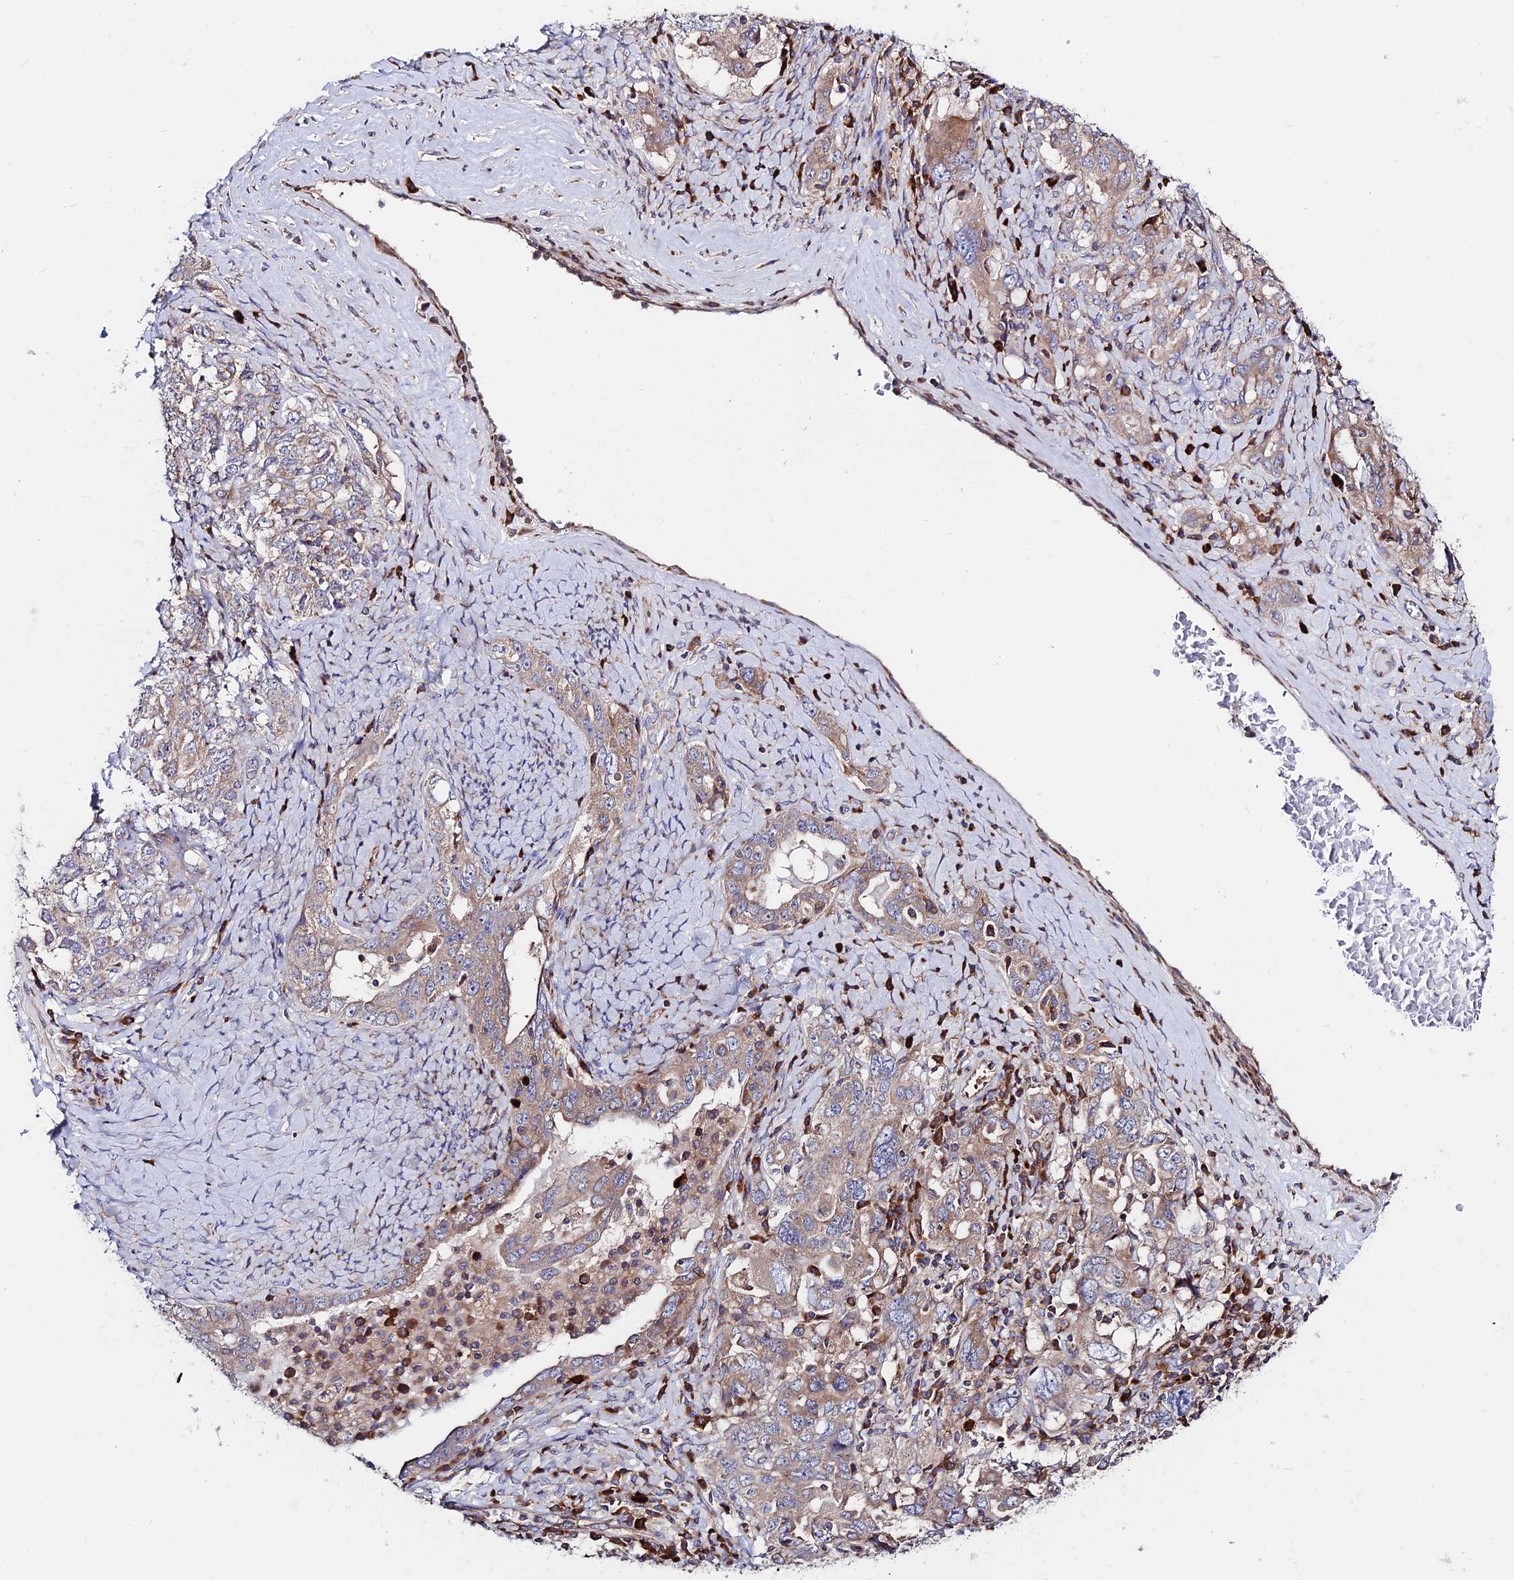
{"staining": {"intensity": "moderate", "quantity": "<25%", "location": "cytoplasmic/membranous"}, "tissue": "ovarian cancer", "cell_type": "Tumor cells", "image_type": "cancer", "snomed": [{"axis": "morphology", "description": "Carcinoma, endometroid"}, {"axis": "topography", "description": "Ovary"}], "caption": "Tumor cells display moderate cytoplasmic/membranous expression in about <25% of cells in ovarian cancer (endometroid carcinoma).", "gene": "EIF3K", "patient": {"sex": "female", "age": 62}}